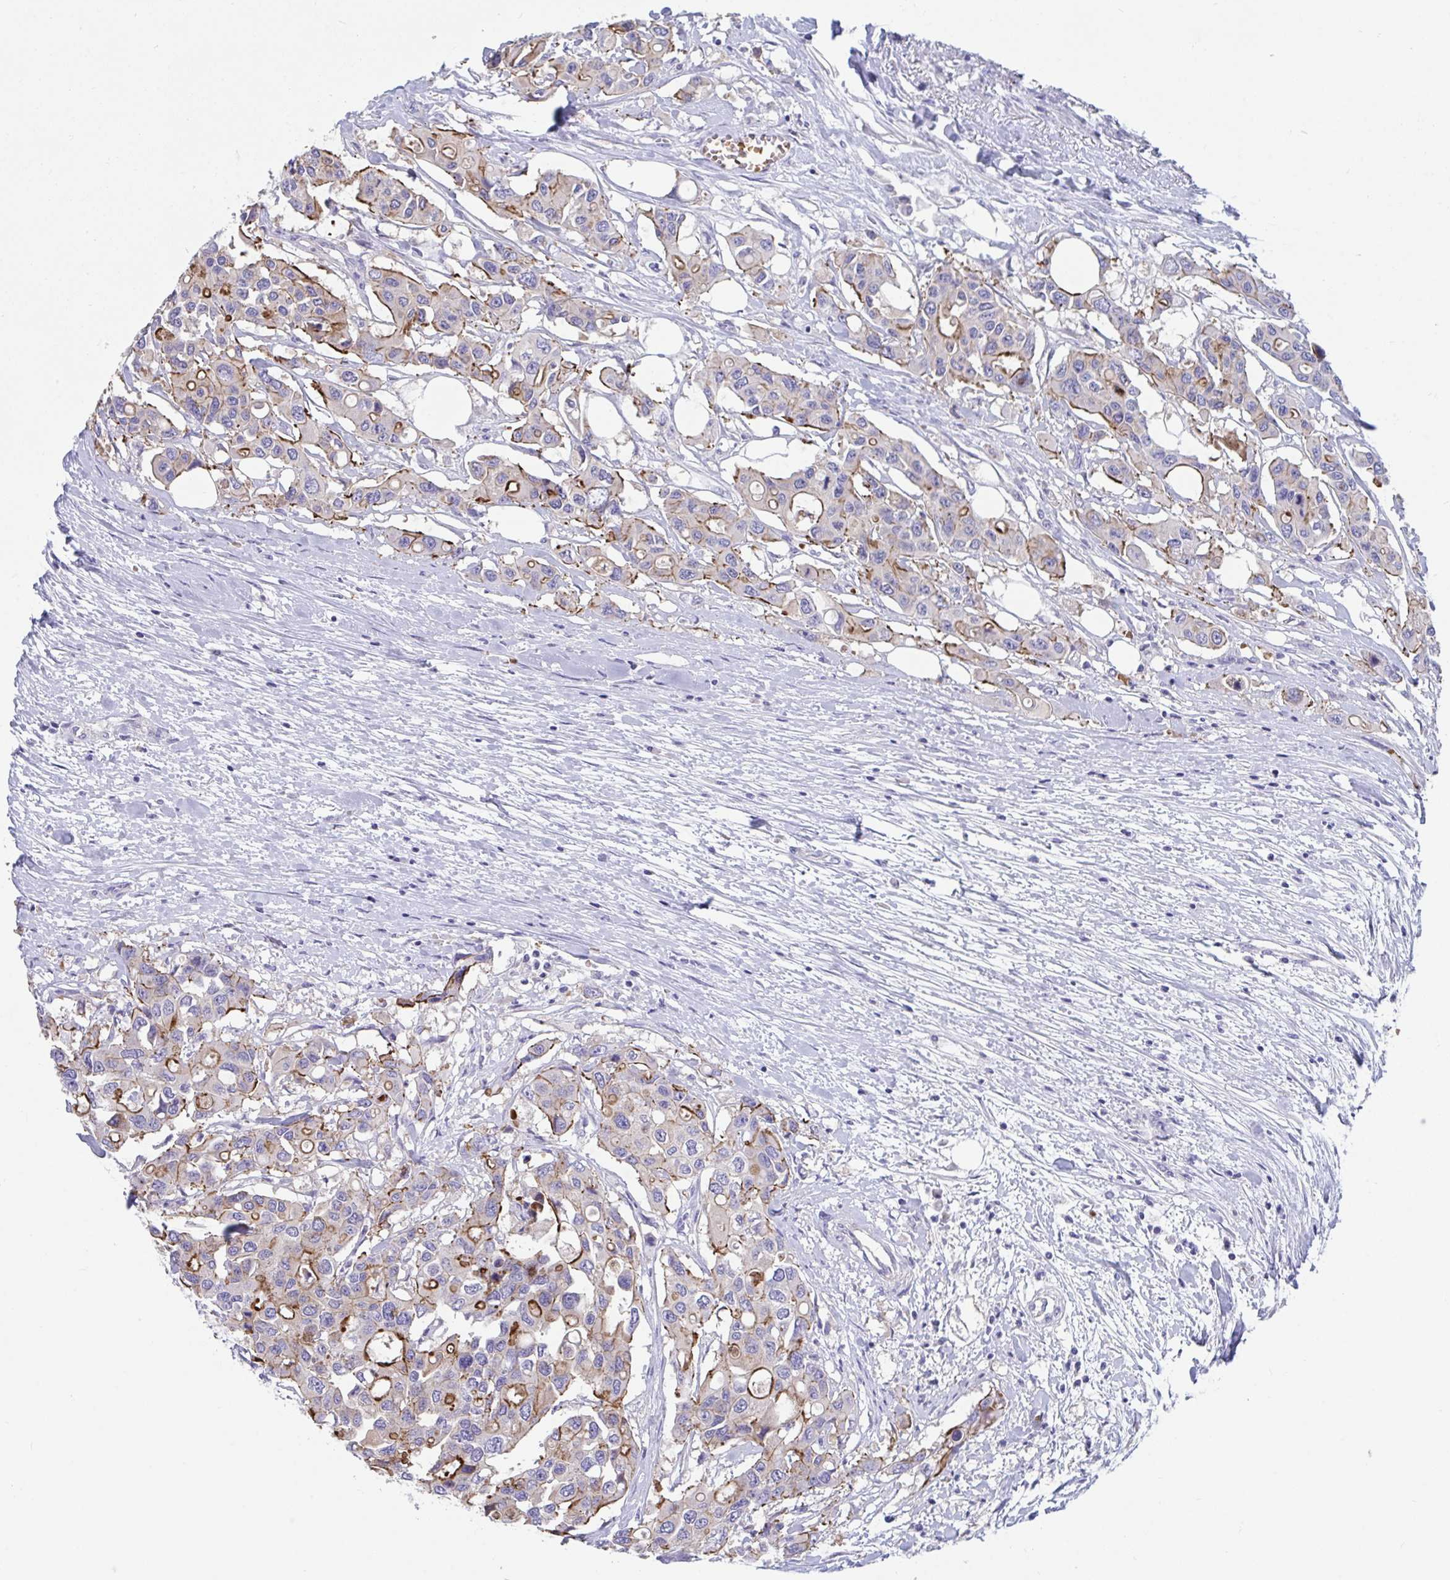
{"staining": {"intensity": "strong", "quantity": "<25%", "location": "cytoplasmic/membranous"}, "tissue": "colorectal cancer", "cell_type": "Tumor cells", "image_type": "cancer", "snomed": [{"axis": "morphology", "description": "Adenocarcinoma, NOS"}, {"axis": "topography", "description": "Colon"}], "caption": "Colorectal cancer (adenocarcinoma) stained for a protein reveals strong cytoplasmic/membranous positivity in tumor cells.", "gene": "TTC30B", "patient": {"sex": "male", "age": 77}}